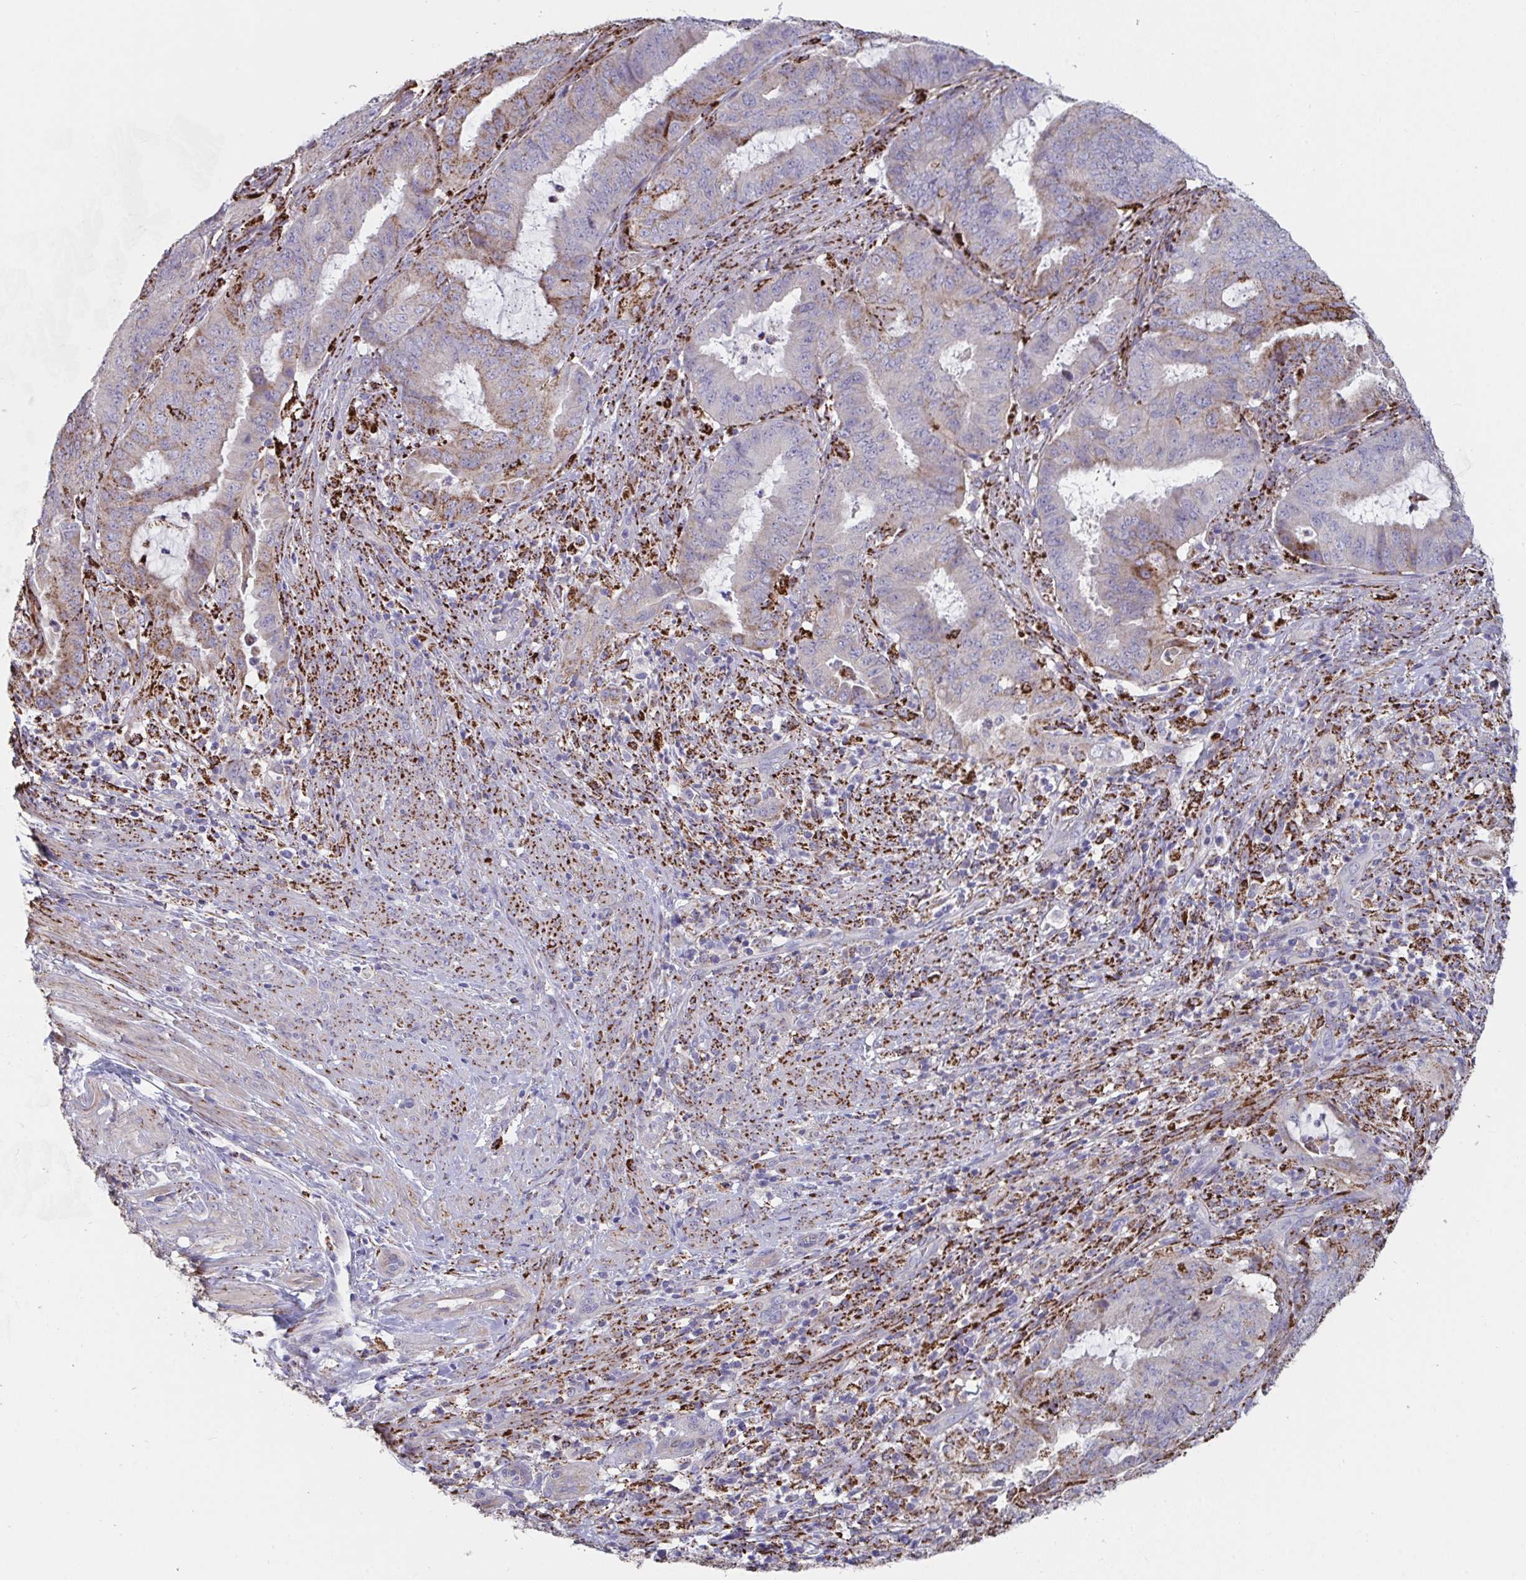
{"staining": {"intensity": "strong", "quantity": "<25%", "location": "cytoplasmic/membranous"}, "tissue": "endometrial cancer", "cell_type": "Tumor cells", "image_type": "cancer", "snomed": [{"axis": "morphology", "description": "Adenocarcinoma, NOS"}, {"axis": "topography", "description": "Endometrium"}], "caption": "Immunohistochemistry (DAB (3,3'-diaminobenzidine)) staining of human endometrial cancer displays strong cytoplasmic/membranous protein staining in about <25% of tumor cells.", "gene": "FAM156B", "patient": {"sex": "female", "age": 51}}